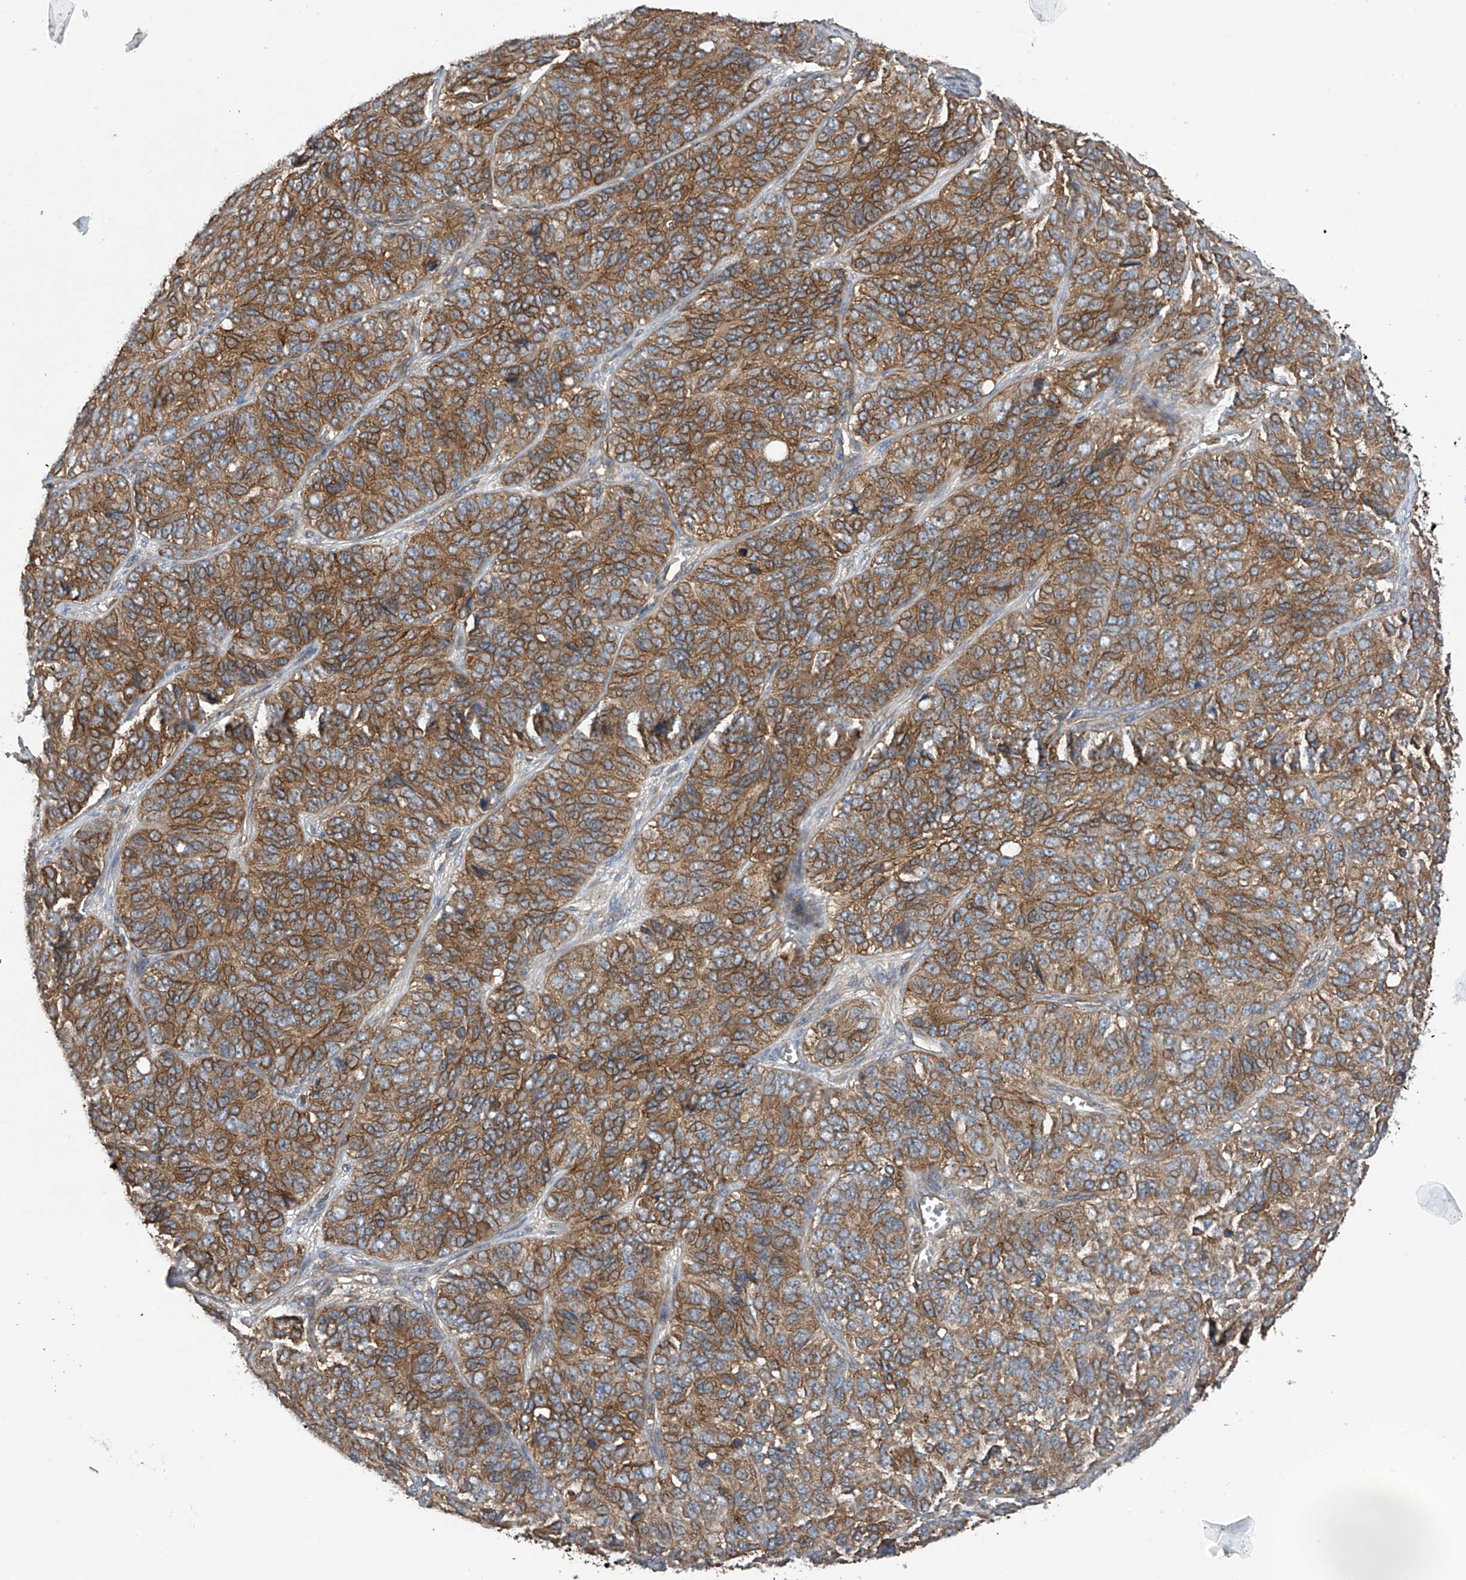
{"staining": {"intensity": "moderate", "quantity": ">75%", "location": "cytoplasmic/membranous"}, "tissue": "ovarian cancer", "cell_type": "Tumor cells", "image_type": "cancer", "snomed": [{"axis": "morphology", "description": "Carcinoma, endometroid"}, {"axis": "topography", "description": "Ovary"}], "caption": "This histopathology image exhibits ovarian cancer (endometroid carcinoma) stained with immunohistochemistry (IHC) to label a protein in brown. The cytoplasmic/membranous of tumor cells show moderate positivity for the protein. Nuclei are counter-stained blue.", "gene": "CHPF", "patient": {"sex": "female", "age": 51}}